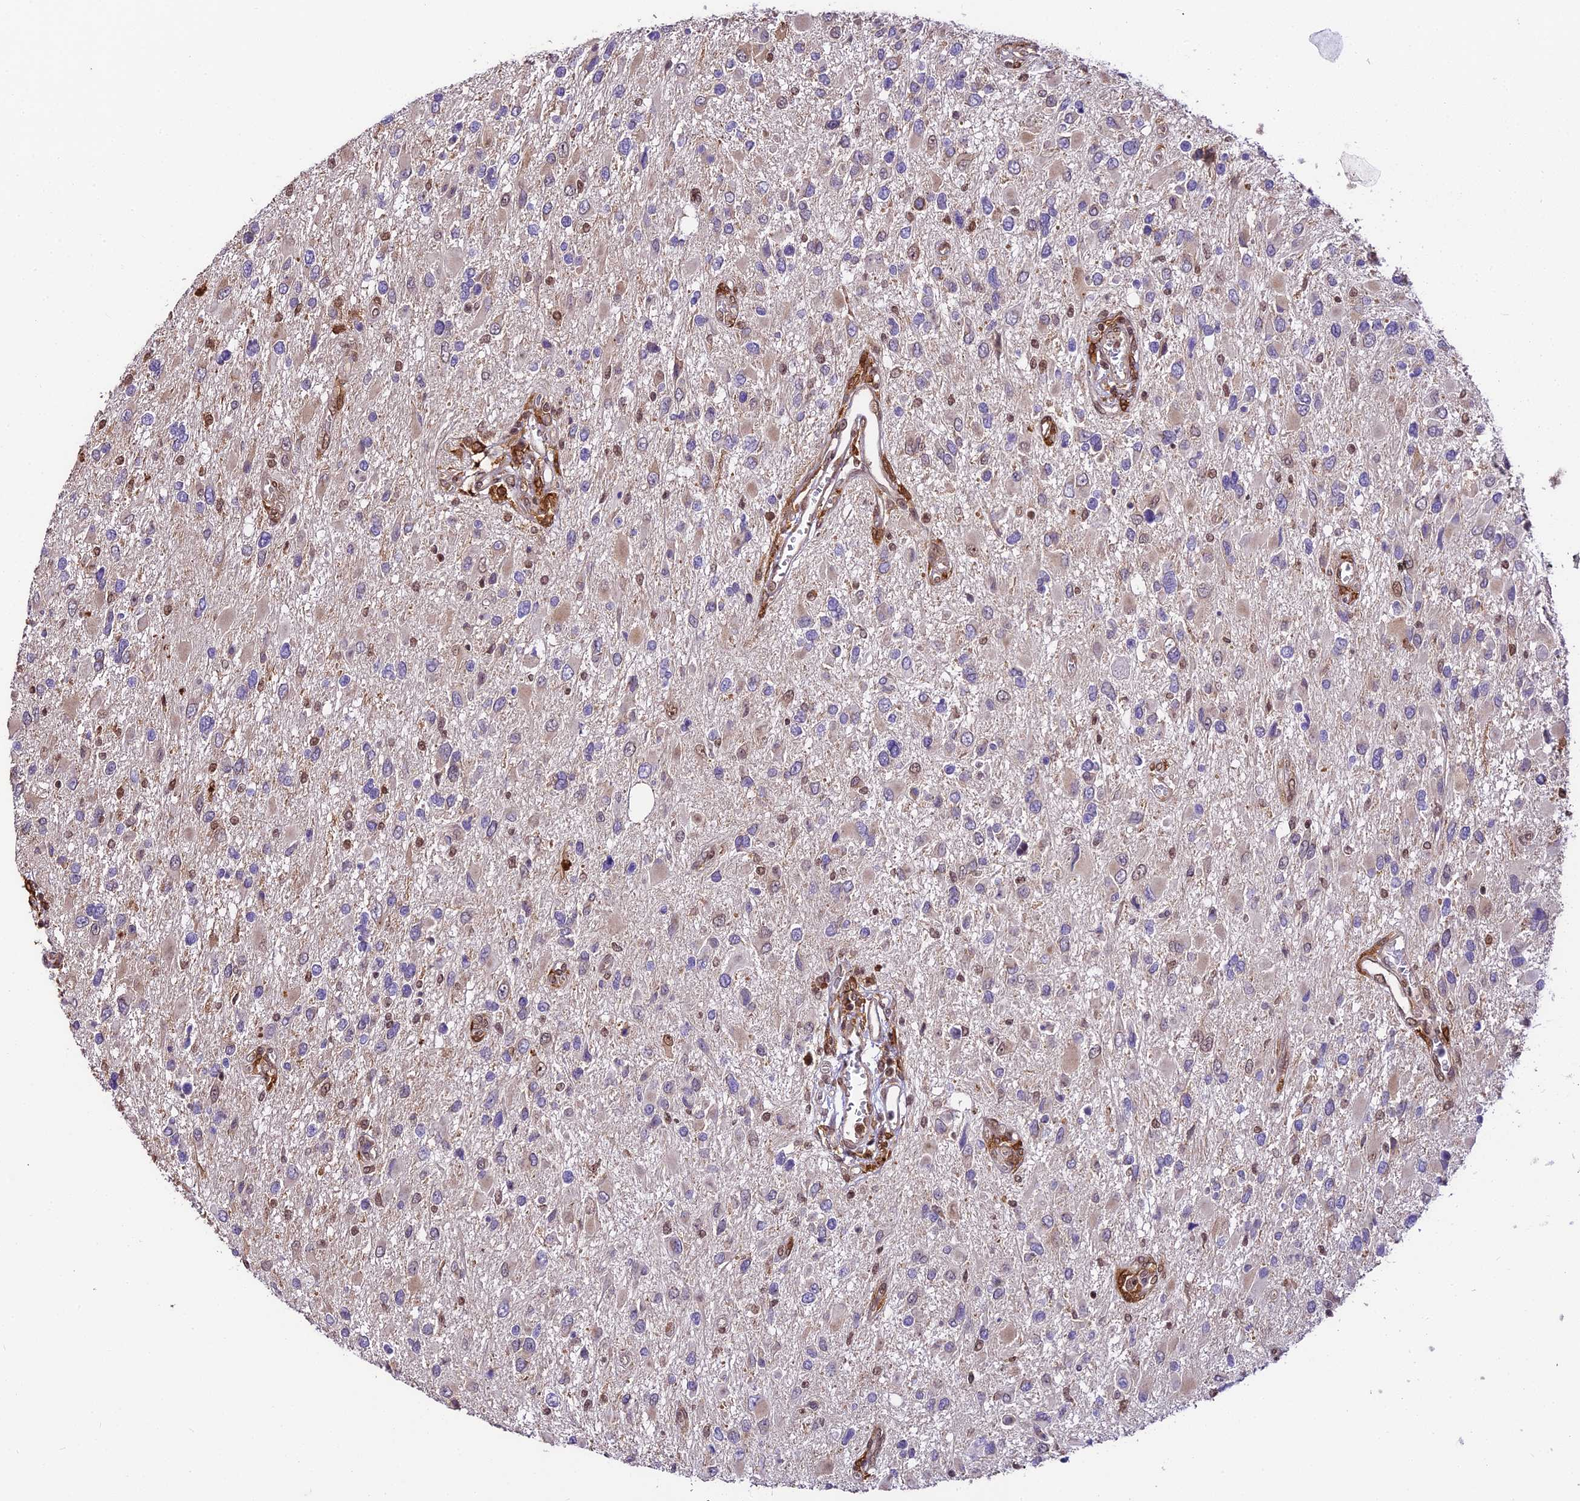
{"staining": {"intensity": "weak", "quantity": "<25%", "location": "cytoplasmic/membranous,nuclear"}, "tissue": "glioma", "cell_type": "Tumor cells", "image_type": "cancer", "snomed": [{"axis": "morphology", "description": "Glioma, malignant, High grade"}, {"axis": "topography", "description": "Brain"}], "caption": "Malignant high-grade glioma stained for a protein using IHC exhibits no staining tumor cells.", "gene": "TRIM22", "patient": {"sex": "male", "age": 53}}